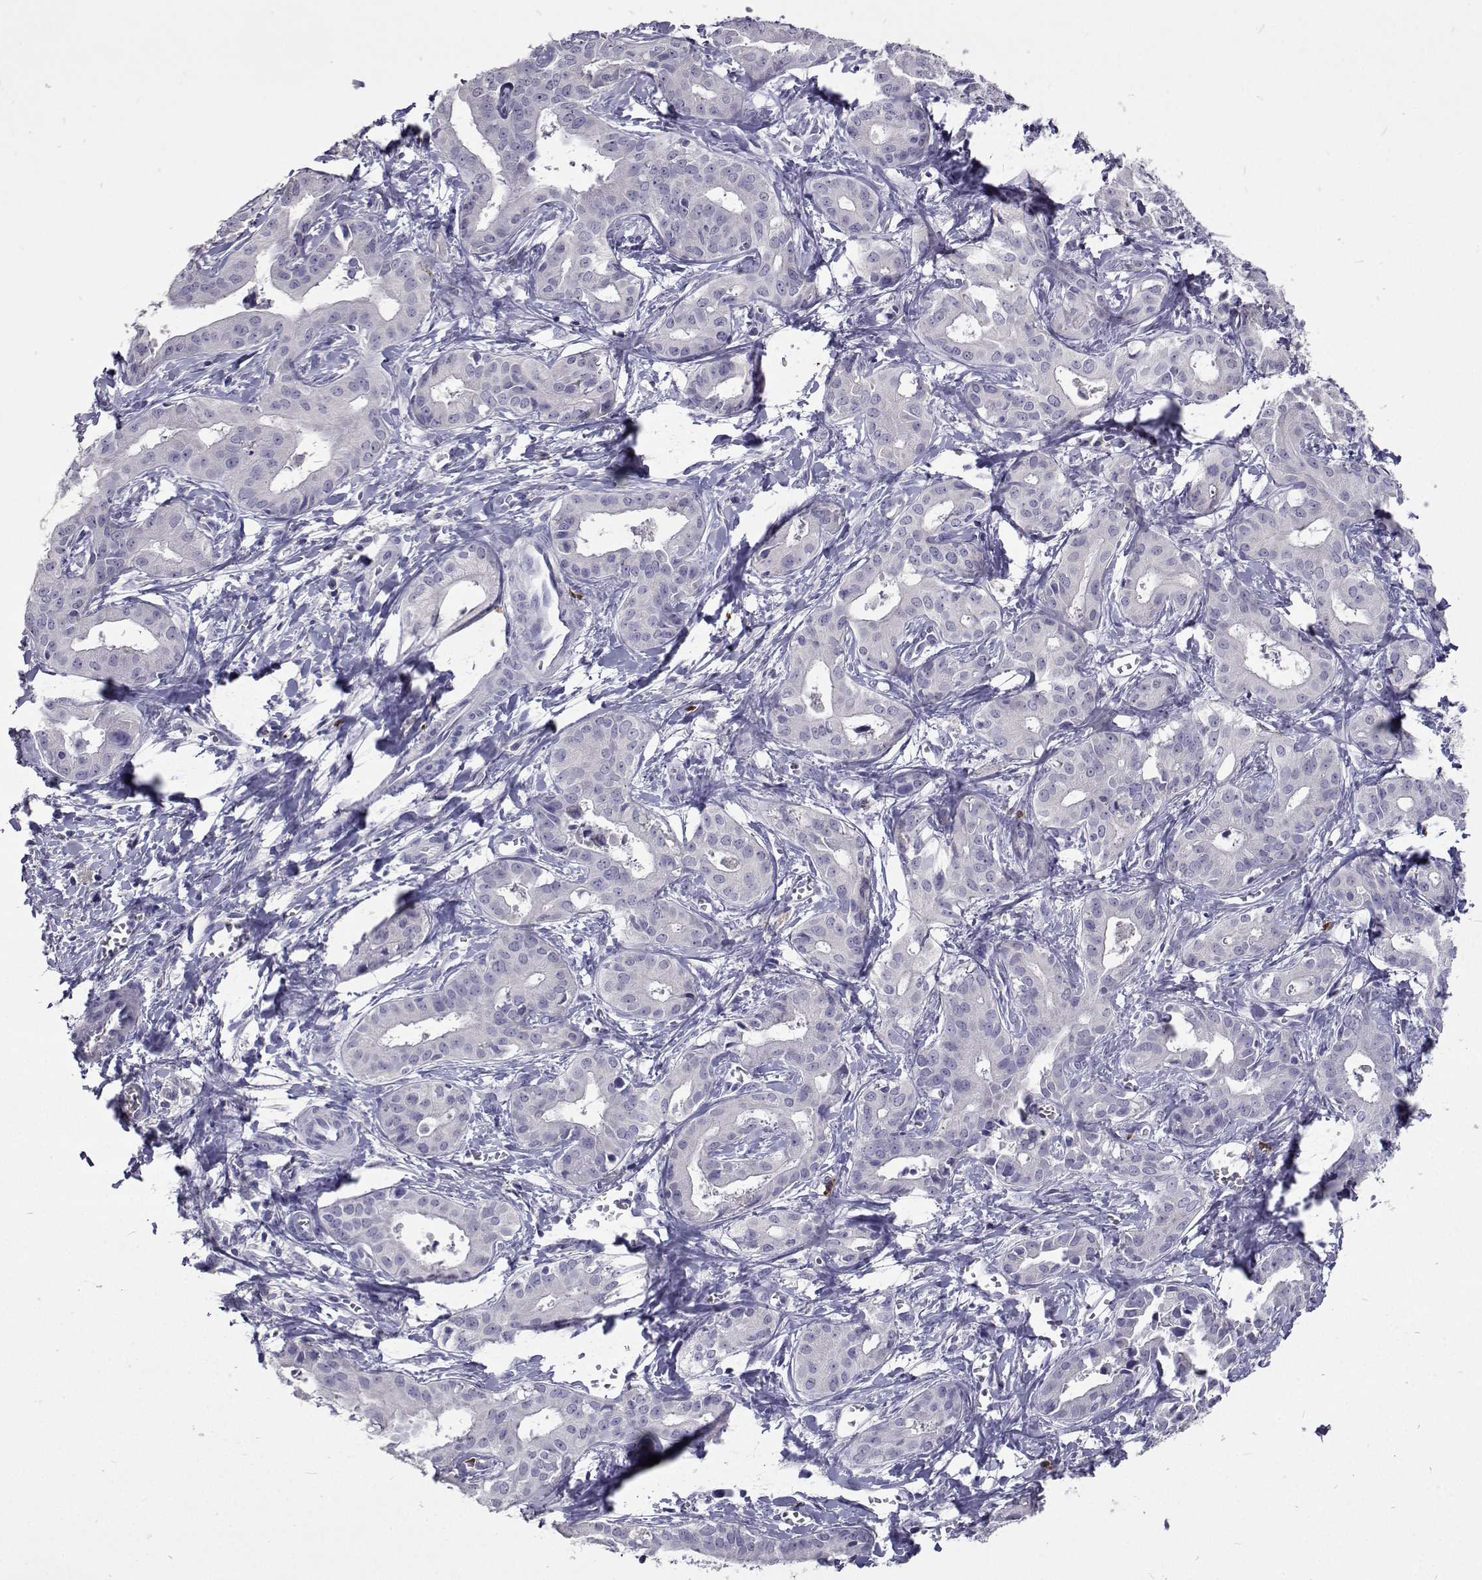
{"staining": {"intensity": "negative", "quantity": "none", "location": "none"}, "tissue": "liver cancer", "cell_type": "Tumor cells", "image_type": "cancer", "snomed": [{"axis": "morphology", "description": "Cholangiocarcinoma"}, {"axis": "topography", "description": "Liver"}], "caption": "Protein analysis of liver cancer (cholangiocarcinoma) demonstrates no significant positivity in tumor cells.", "gene": "CFAP44", "patient": {"sex": "female", "age": 65}}